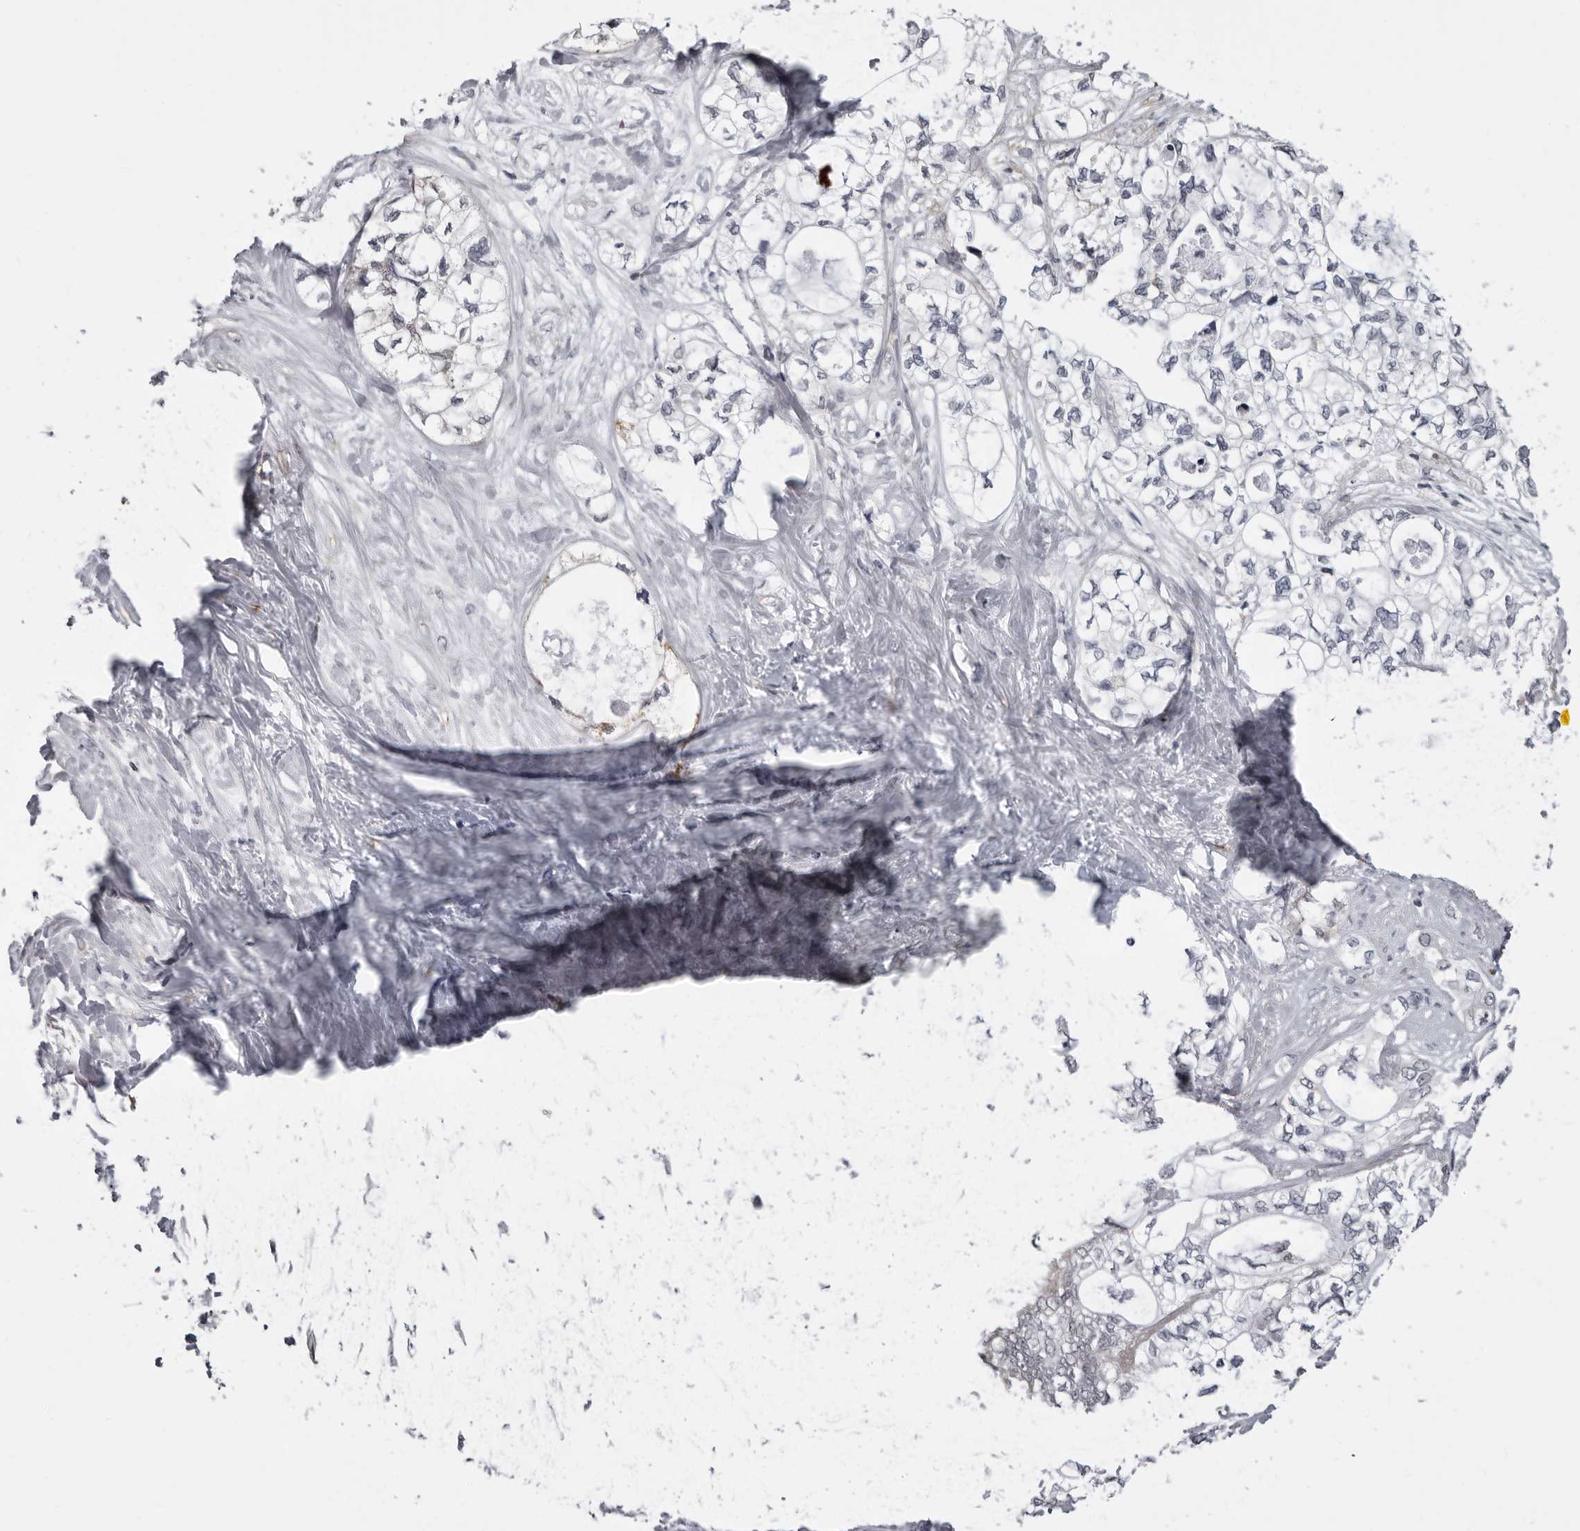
{"staining": {"intensity": "weak", "quantity": "<25%", "location": "cytoplasmic/membranous"}, "tissue": "pancreatic cancer", "cell_type": "Tumor cells", "image_type": "cancer", "snomed": [{"axis": "morphology", "description": "Adenocarcinoma, NOS"}, {"axis": "topography", "description": "Pancreas"}], "caption": "A high-resolution histopathology image shows IHC staining of pancreatic cancer, which displays no significant expression in tumor cells.", "gene": "RTCA", "patient": {"sex": "male", "age": 70}}